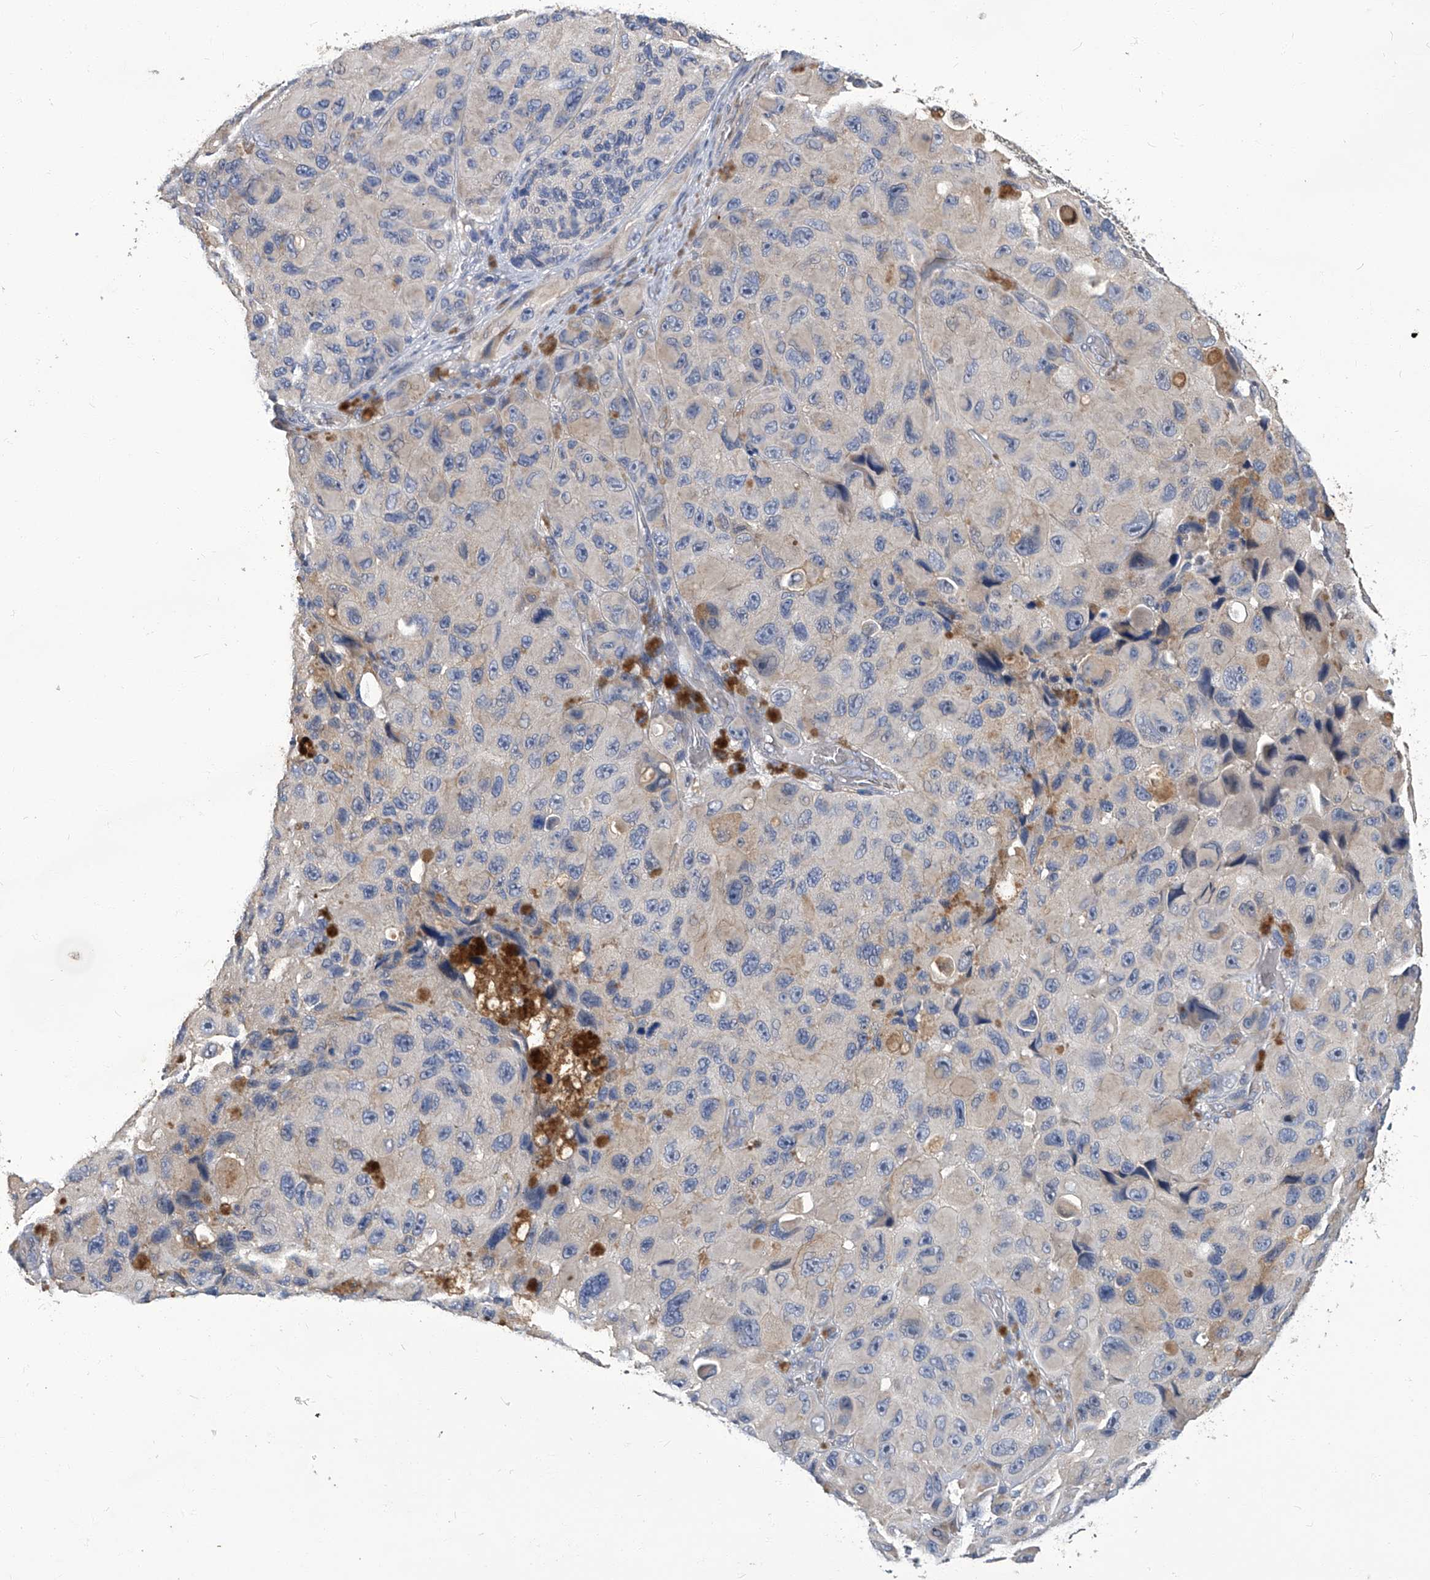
{"staining": {"intensity": "negative", "quantity": "none", "location": "none"}, "tissue": "melanoma", "cell_type": "Tumor cells", "image_type": "cancer", "snomed": [{"axis": "morphology", "description": "Malignant melanoma, NOS"}, {"axis": "topography", "description": "Skin"}], "caption": "High power microscopy photomicrograph of an immunohistochemistry (IHC) image of melanoma, revealing no significant staining in tumor cells.", "gene": "TGFBR1", "patient": {"sex": "female", "age": 73}}